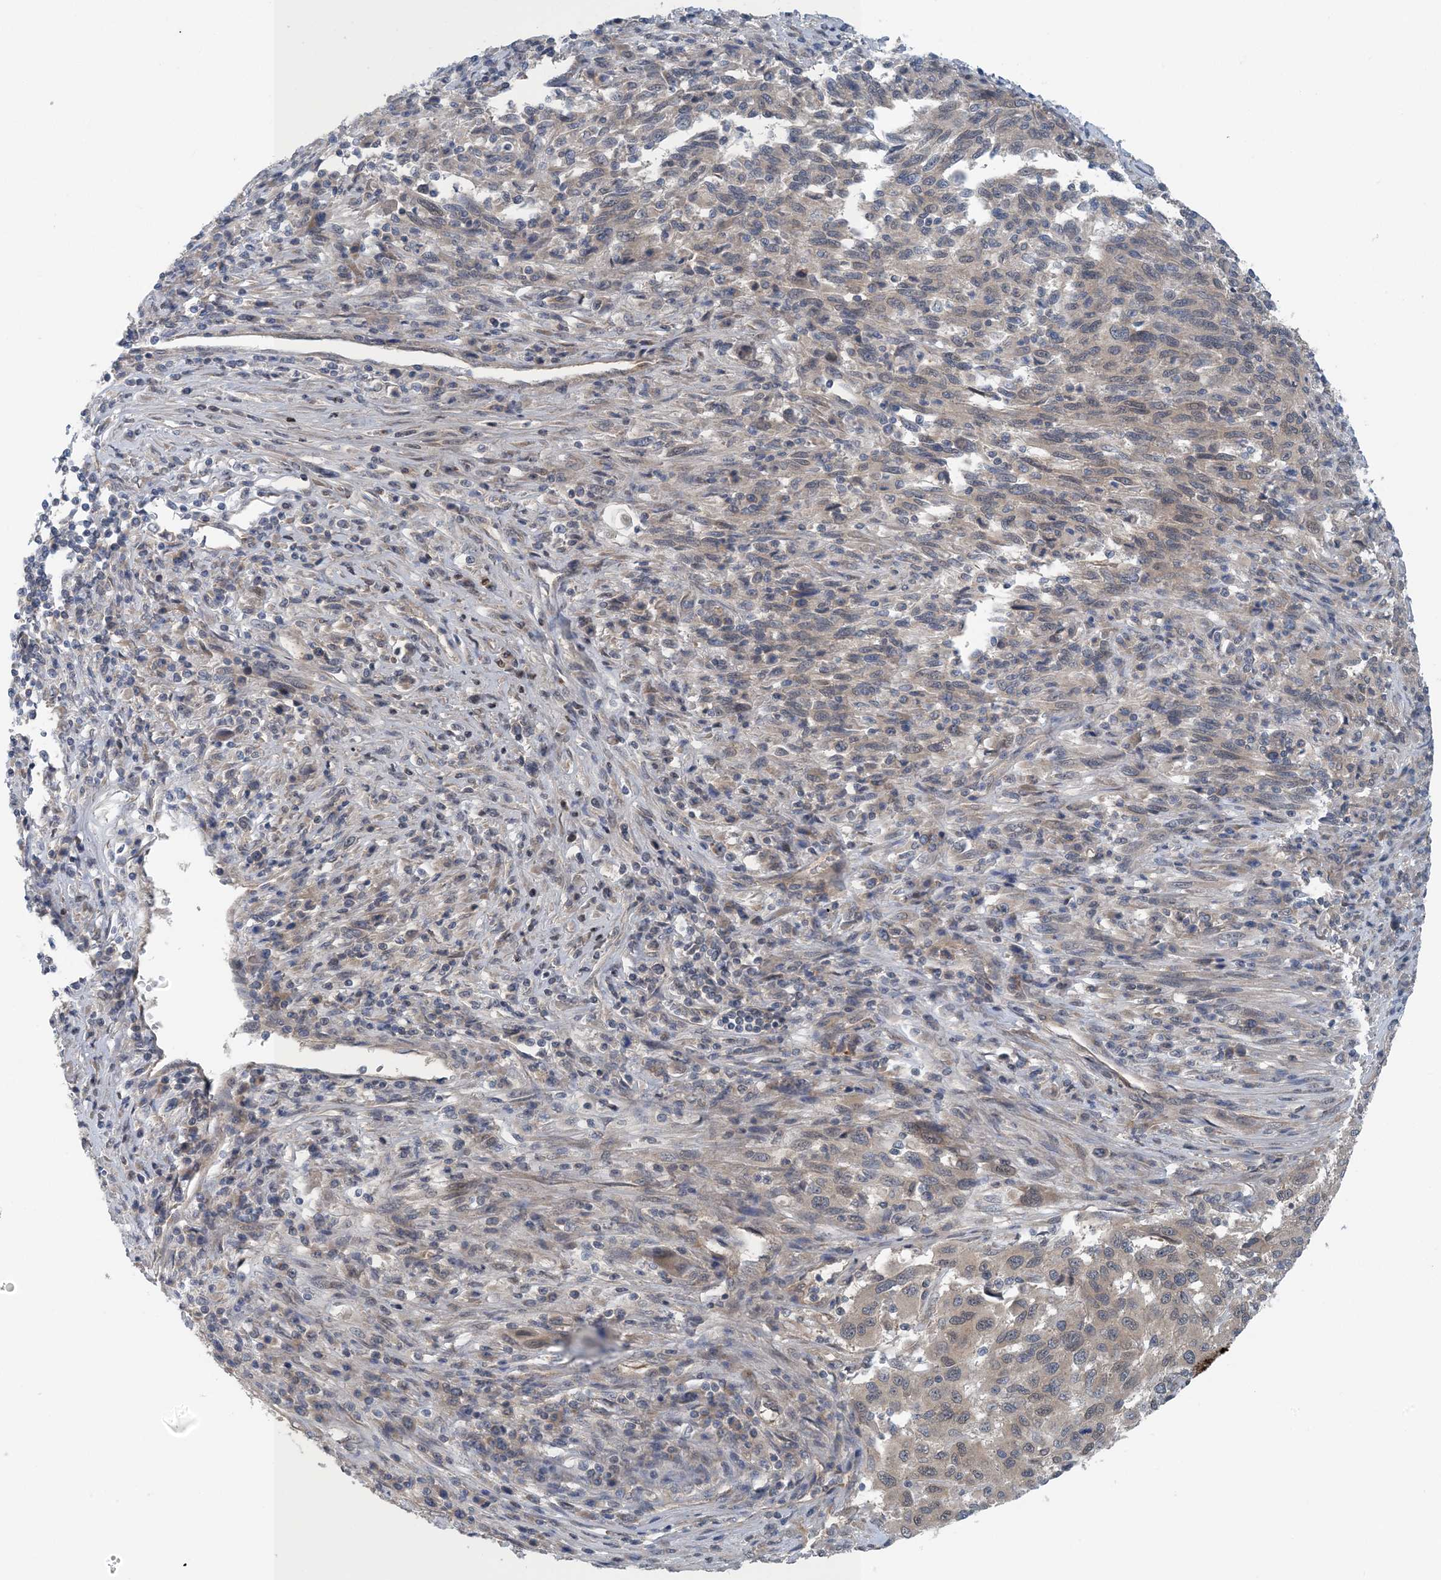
{"staining": {"intensity": "weak", "quantity": "25%-75%", "location": "nuclear"}, "tissue": "melanoma", "cell_type": "Tumor cells", "image_type": "cancer", "snomed": [{"axis": "morphology", "description": "Malignant melanoma, Metastatic site"}, {"axis": "topography", "description": "Lymph node"}], "caption": "Weak nuclear protein staining is appreciated in approximately 25%-75% of tumor cells in melanoma. (Stains: DAB in brown, nuclei in blue, Microscopy: brightfield microscopy at high magnification).", "gene": "HIKESHI", "patient": {"sex": "male", "age": 61}}